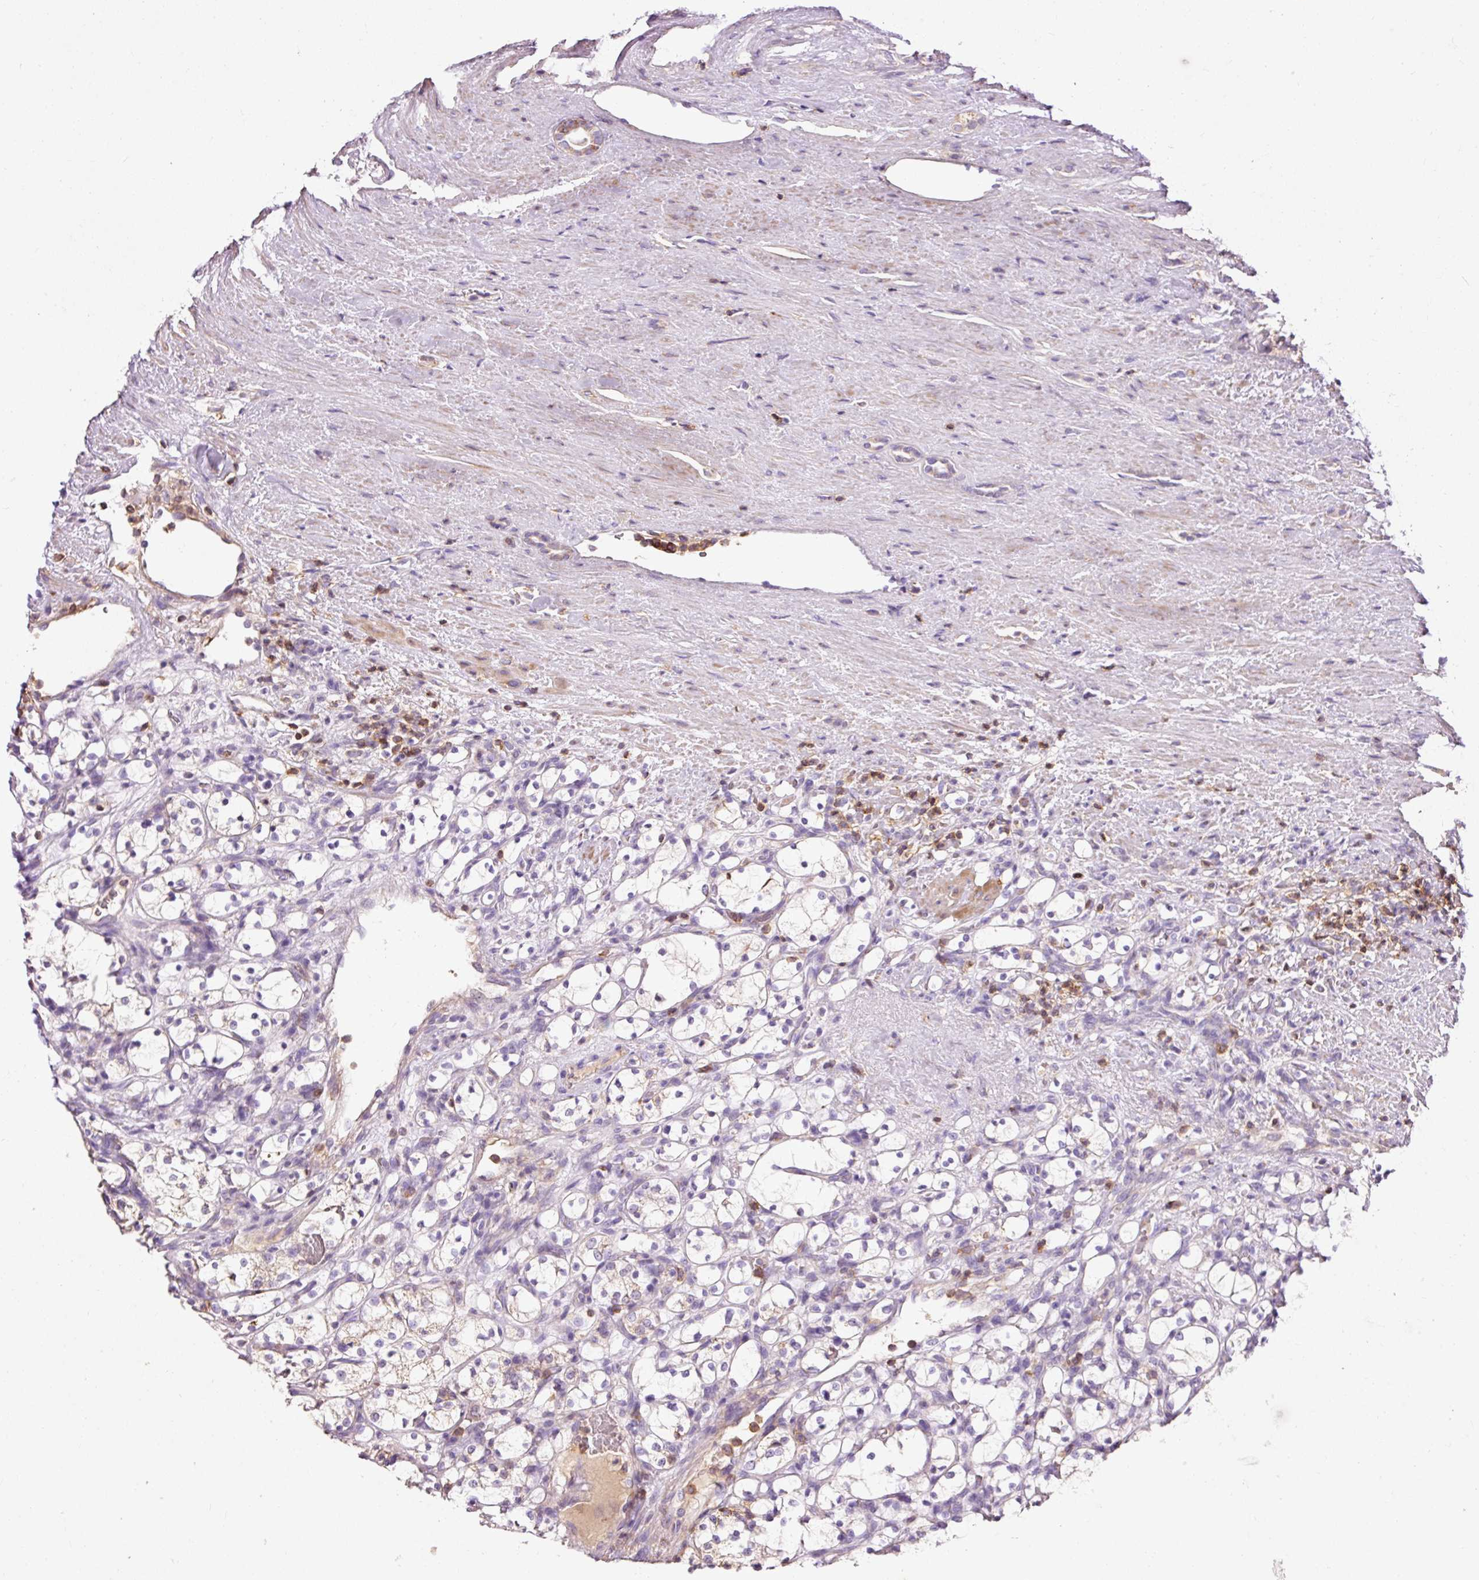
{"staining": {"intensity": "negative", "quantity": "none", "location": "none"}, "tissue": "renal cancer", "cell_type": "Tumor cells", "image_type": "cancer", "snomed": [{"axis": "morphology", "description": "Adenocarcinoma, NOS"}, {"axis": "topography", "description": "Kidney"}], "caption": "Tumor cells show no significant protein expression in renal cancer (adenocarcinoma).", "gene": "IMMT", "patient": {"sex": "female", "age": 69}}